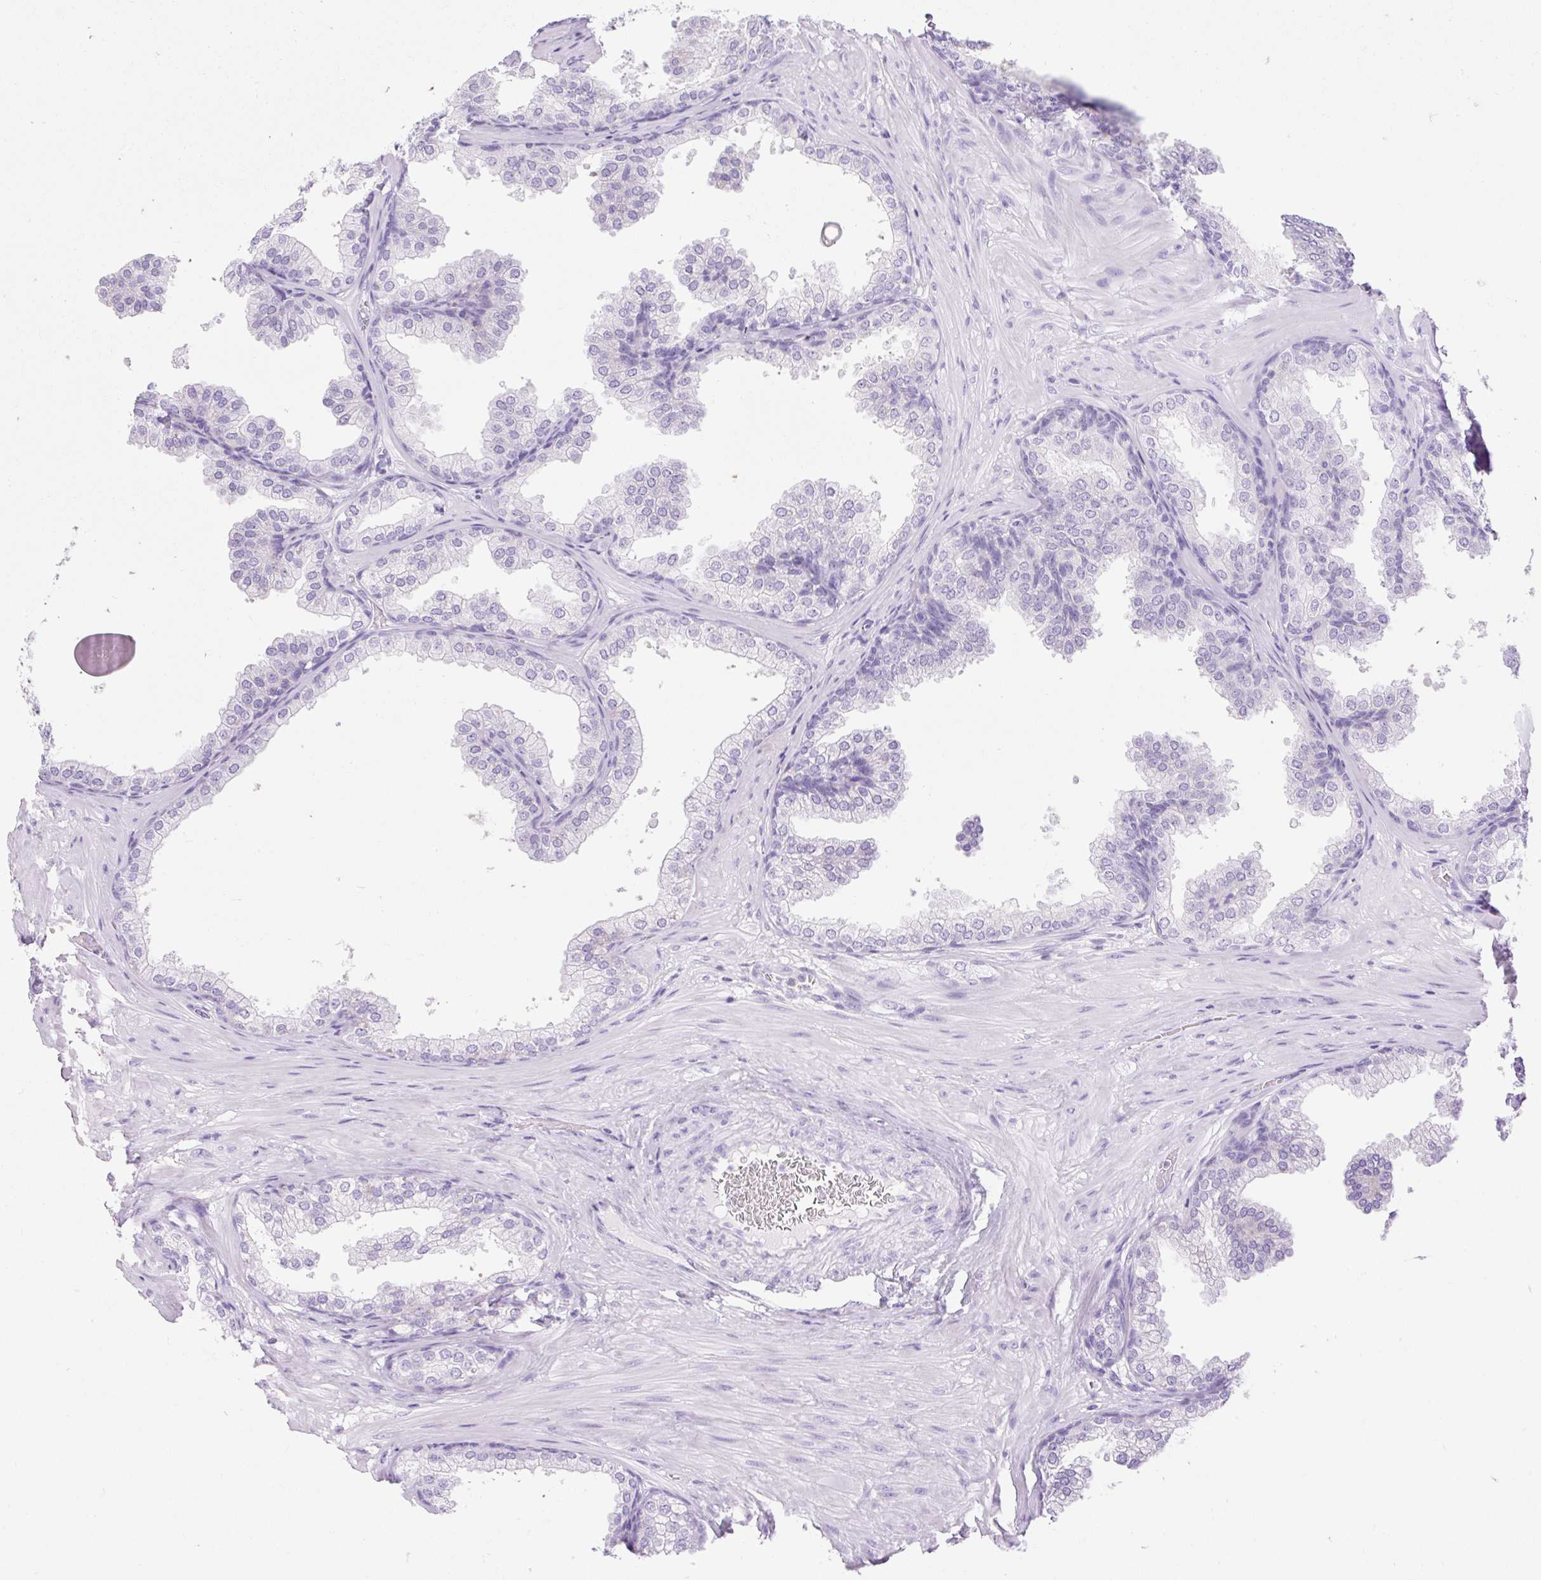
{"staining": {"intensity": "negative", "quantity": "none", "location": "none"}, "tissue": "prostate", "cell_type": "Glandular cells", "image_type": "normal", "snomed": [{"axis": "morphology", "description": "Normal tissue, NOS"}, {"axis": "topography", "description": "Prostate"}], "caption": "Glandular cells show no significant protein expression in normal prostate.", "gene": "SLC25A40", "patient": {"sex": "male", "age": 37}}